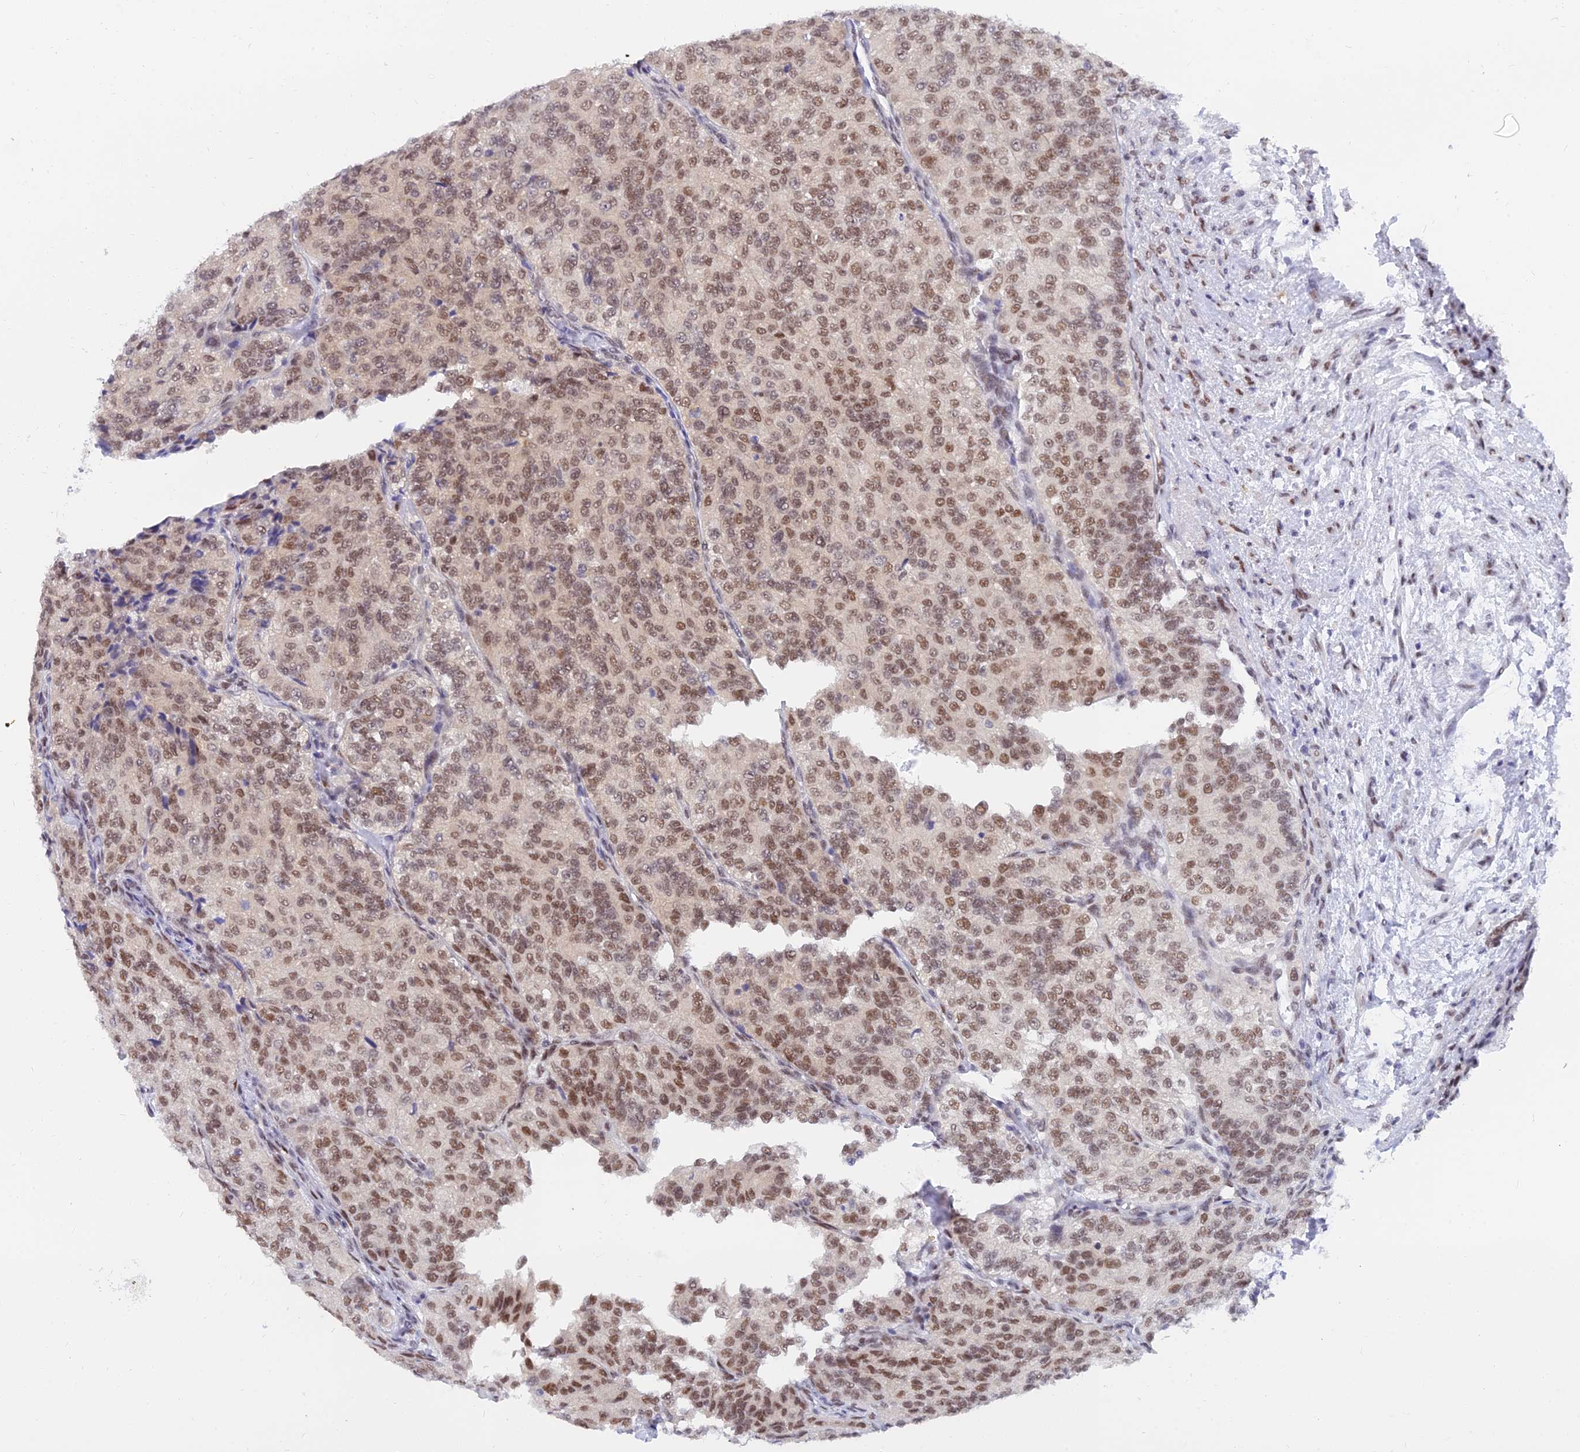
{"staining": {"intensity": "moderate", "quantity": ">75%", "location": "nuclear"}, "tissue": "renal cancer", "cell_type": "Tumor cells", "image_type": "cancer", "snomed": [{"axis": "morphology", "description": "Adenocarcinoma, NOS"}, {"axis": "topography", "description": "Kidney"}], "caption": "This photomicrograph shows adenocarcinoma (renal) stained with immunohistochemistry to label a protein in brown. The nuclear of tumor cells show moderate positivity for the protein. Nuclei are counter-stained blue.", "gene": "DPY30", "patient": {"sex": "female", "age": 63}}